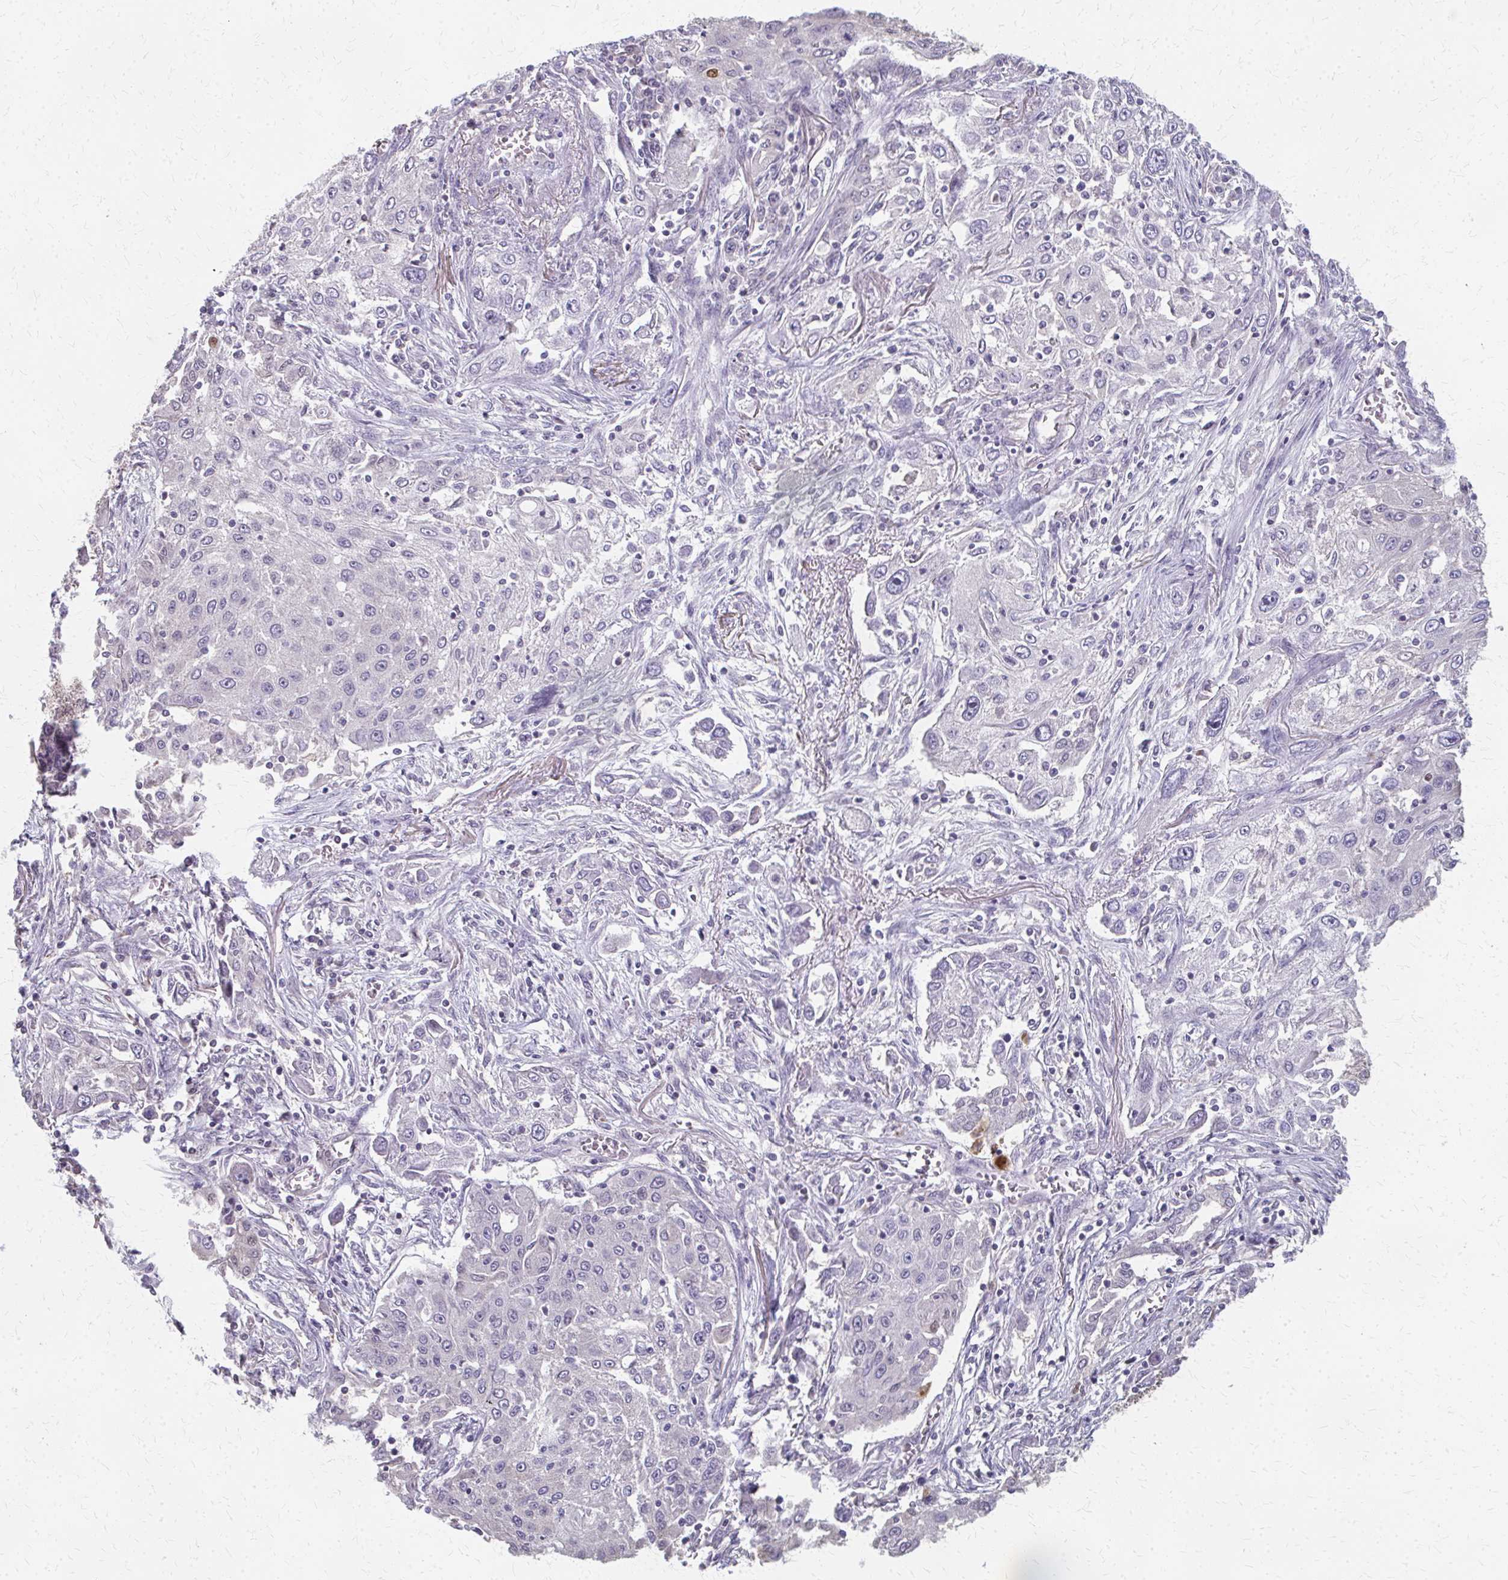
{"staining": {"intensity": "negative", "quantity": "none", "location": "none"}, "tissue": "lung cancer", "cell_type": "Tumor cells", "image_type": "cancer", "snomed": [{"axis": "morphology", "description": "Squamous cell carcinoma, NOS"}, {"axis": "topography", "description": "Lung"}], "caption": "DAB immunohistochemical staining of human lung squamous cell carcinoma exhibits no significant positivity in tumor cells.", "gene": "RABGAP1L", "patient": {"sex": "female", "age": 69}}